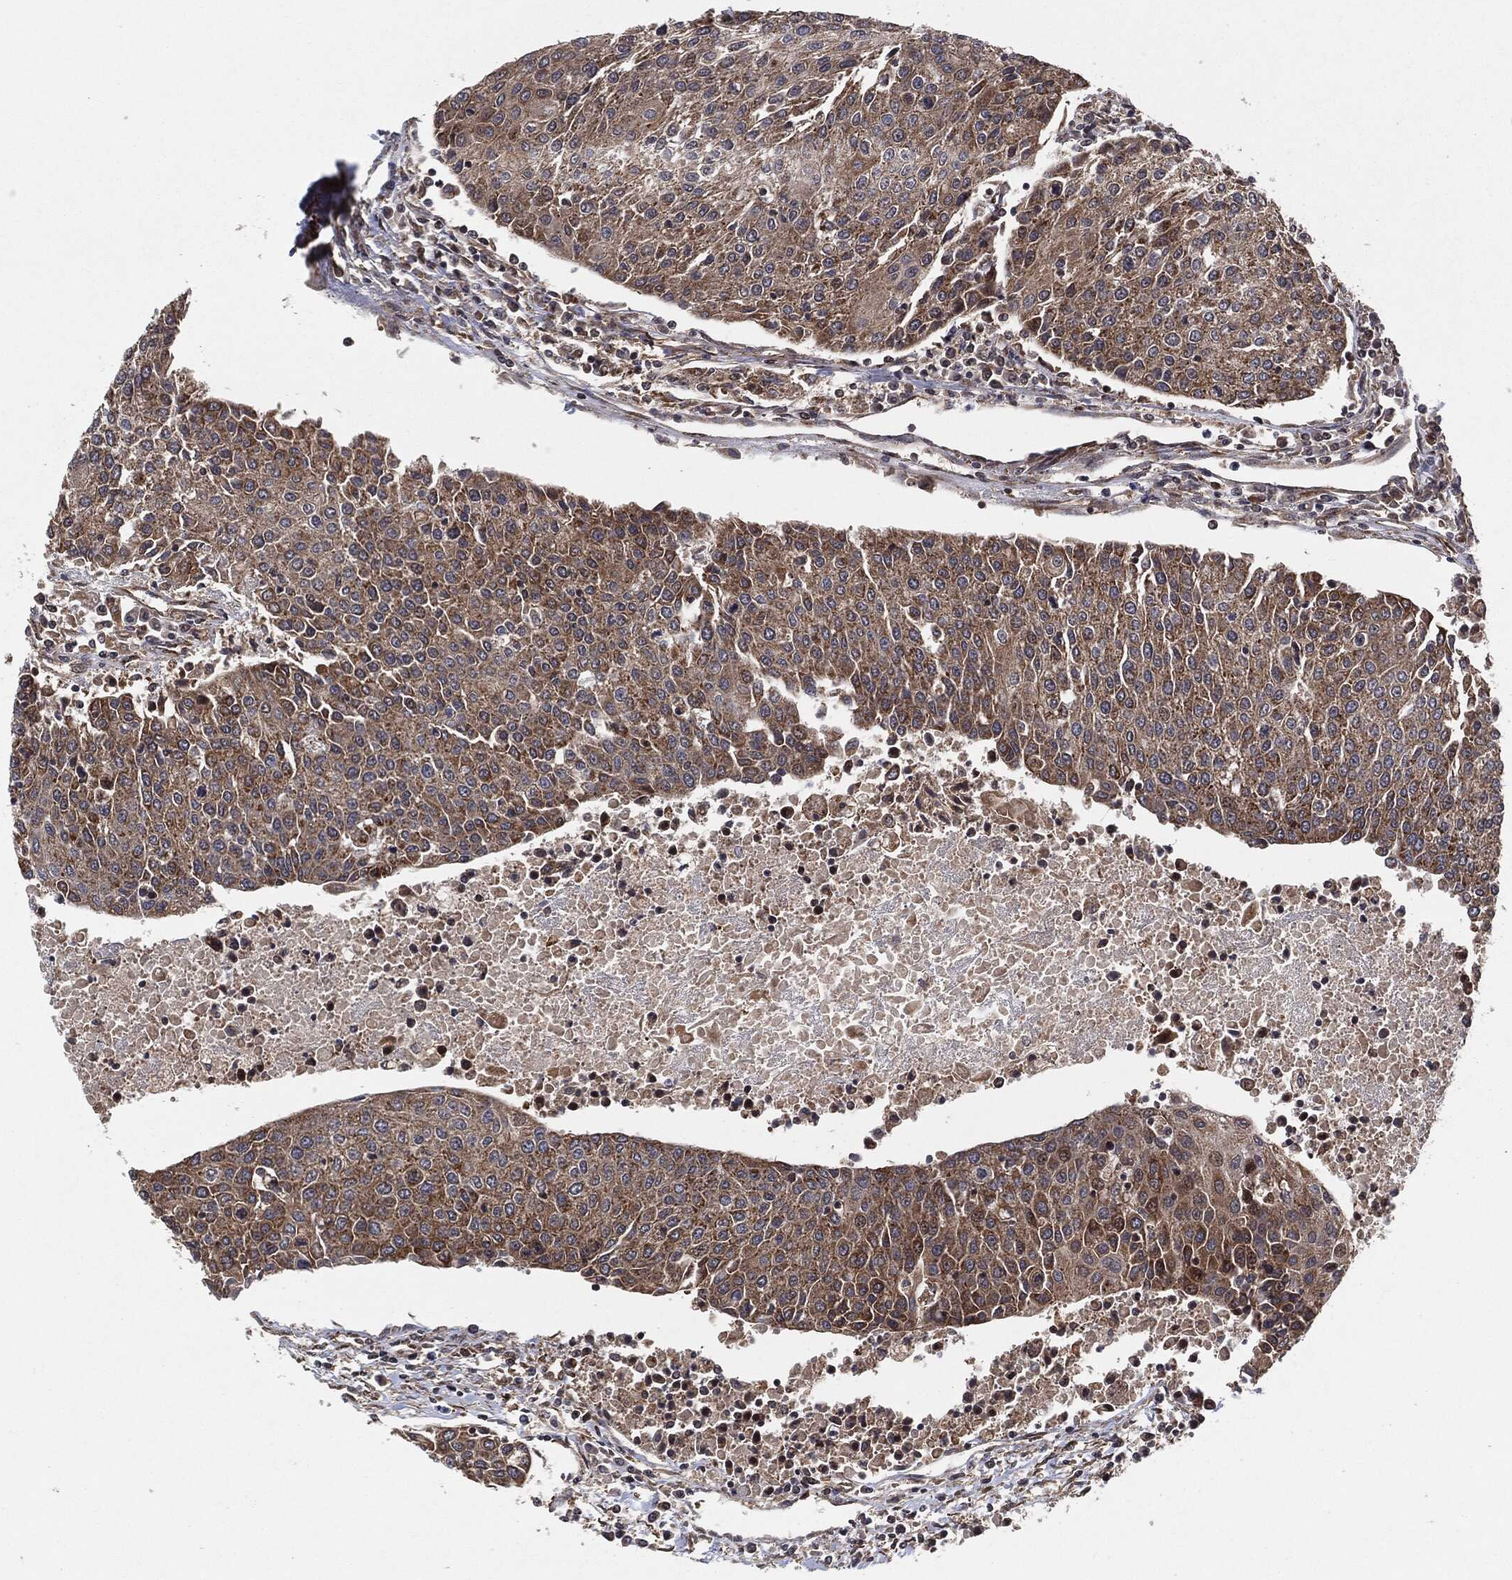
{"staining": {"intensity": "moderate", "quantity": ">75%", "location": "cytoplasmic/membranous"}, "tissue": "urothelial cancer", "cell_type": "Tumor cells", "image_type": "cancer", "snomed": [{"axis": "morphology", "description": "Urothelial carcinoma, High grade"}, {"axis": "topography", "description": "Urinary bladder"}], "caption": "Urothelial cancer was stained to show a protein in brown. There is medium levels of moderate cytoplasmic/membranous expression in approximately >75% of tumor cells.", "gene": "BCAR1", "patient": {"sex": "female", "age": 85}}